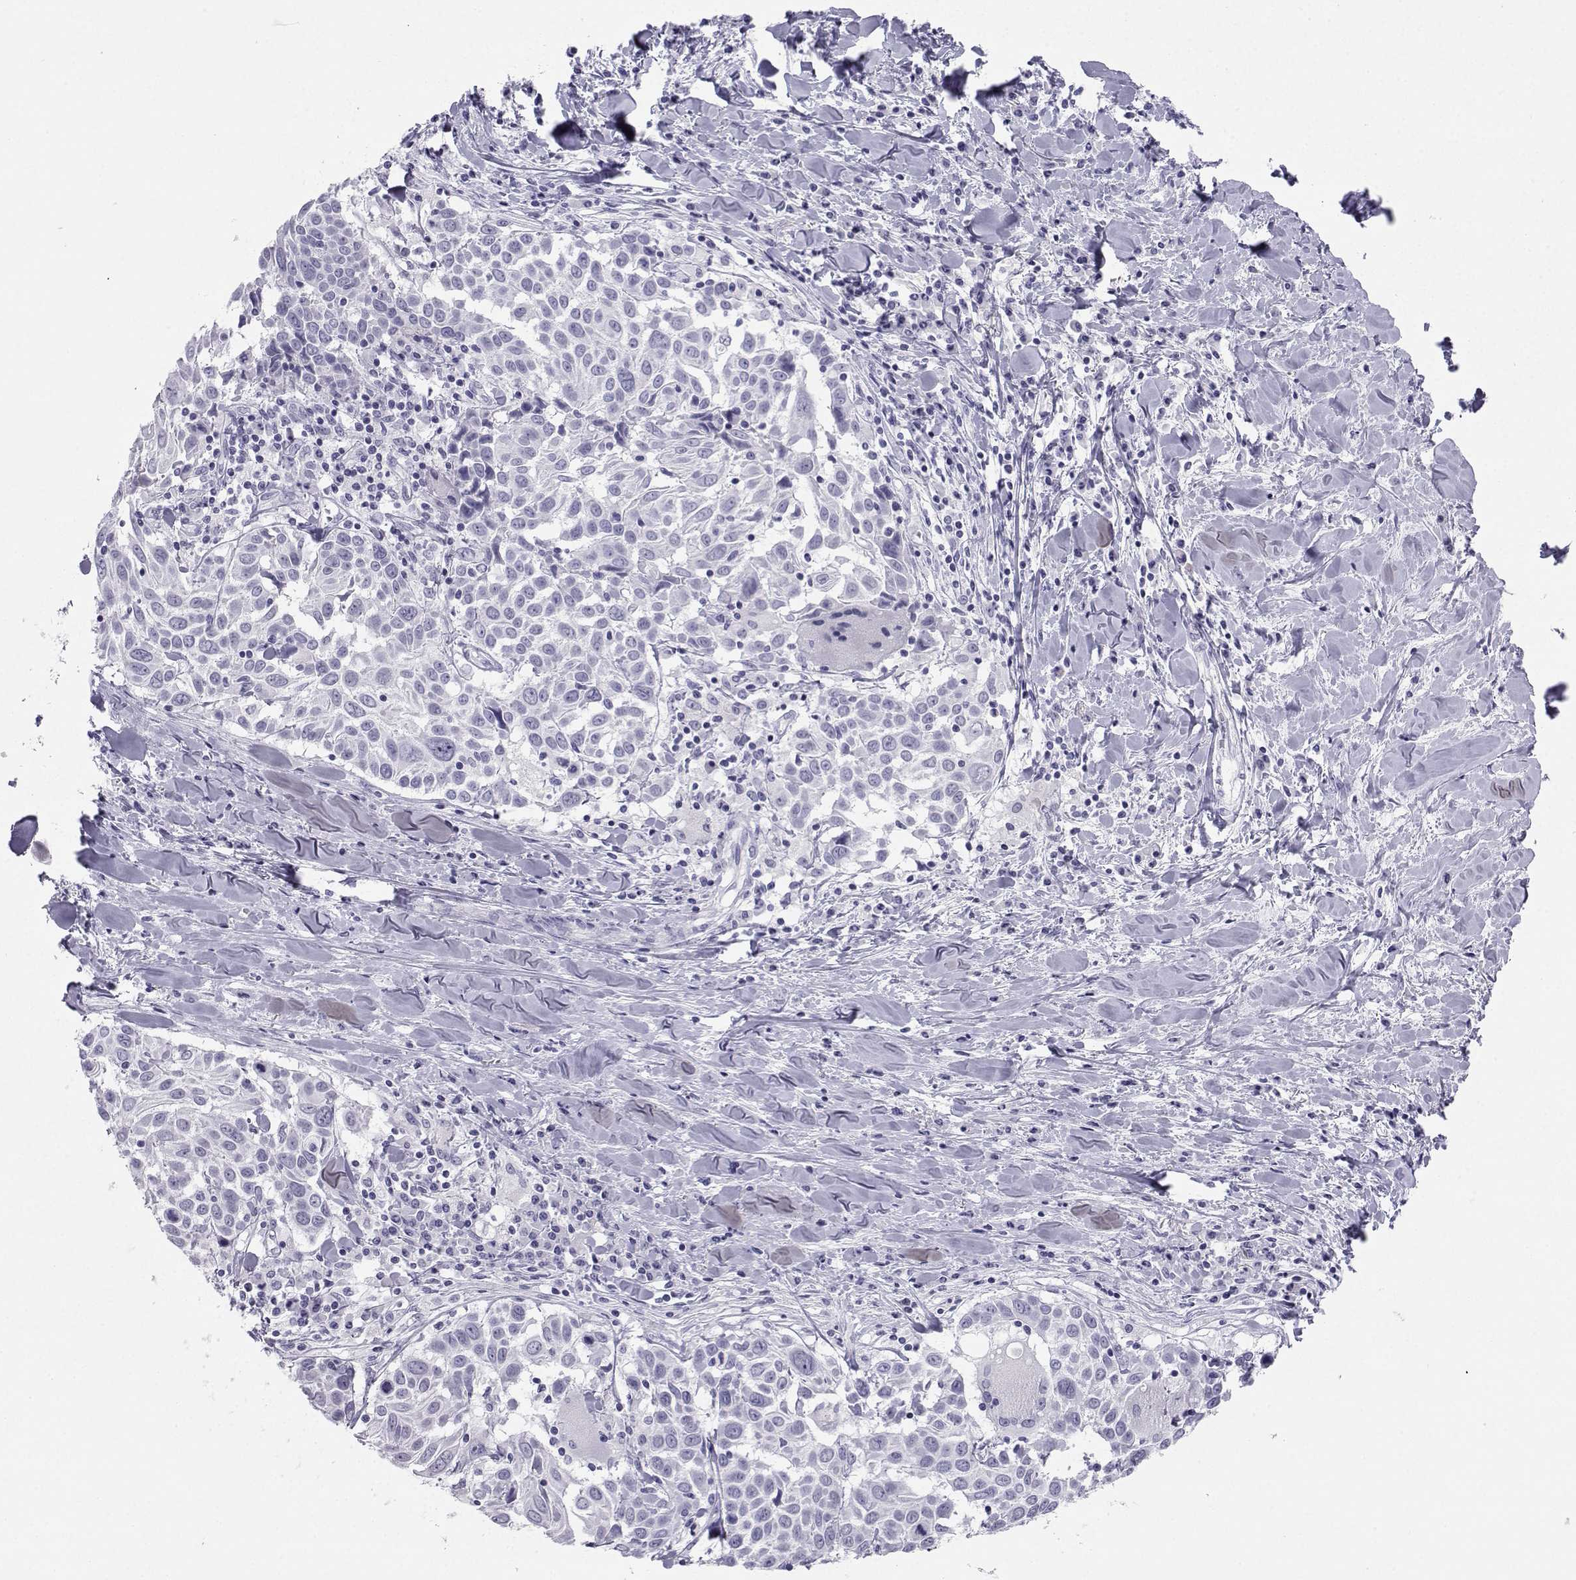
{"staining": {"intensity": "negative", "quantity": "none", "location": "none"}, "tissue": "lung cancer", "cell_type": "Tumor cells", "image_type": "cancer", "snomed": [{"axis": "morphology", "description": "Squamous cell carcinoma, NOS"}, {"axis": "topography", "description": "Lung"}], "caption": "Protein analysis of lung cancer reveals no significant expression in tumor cells. (Stains: DAB (3,3'-diaminobenzidine) immunohistochemistry with hematoxylin counter stain, Microscopy: brightfield microscopy at high magnification).", "gene": "SST", "patient": {"sex": "male", "age": 57}}